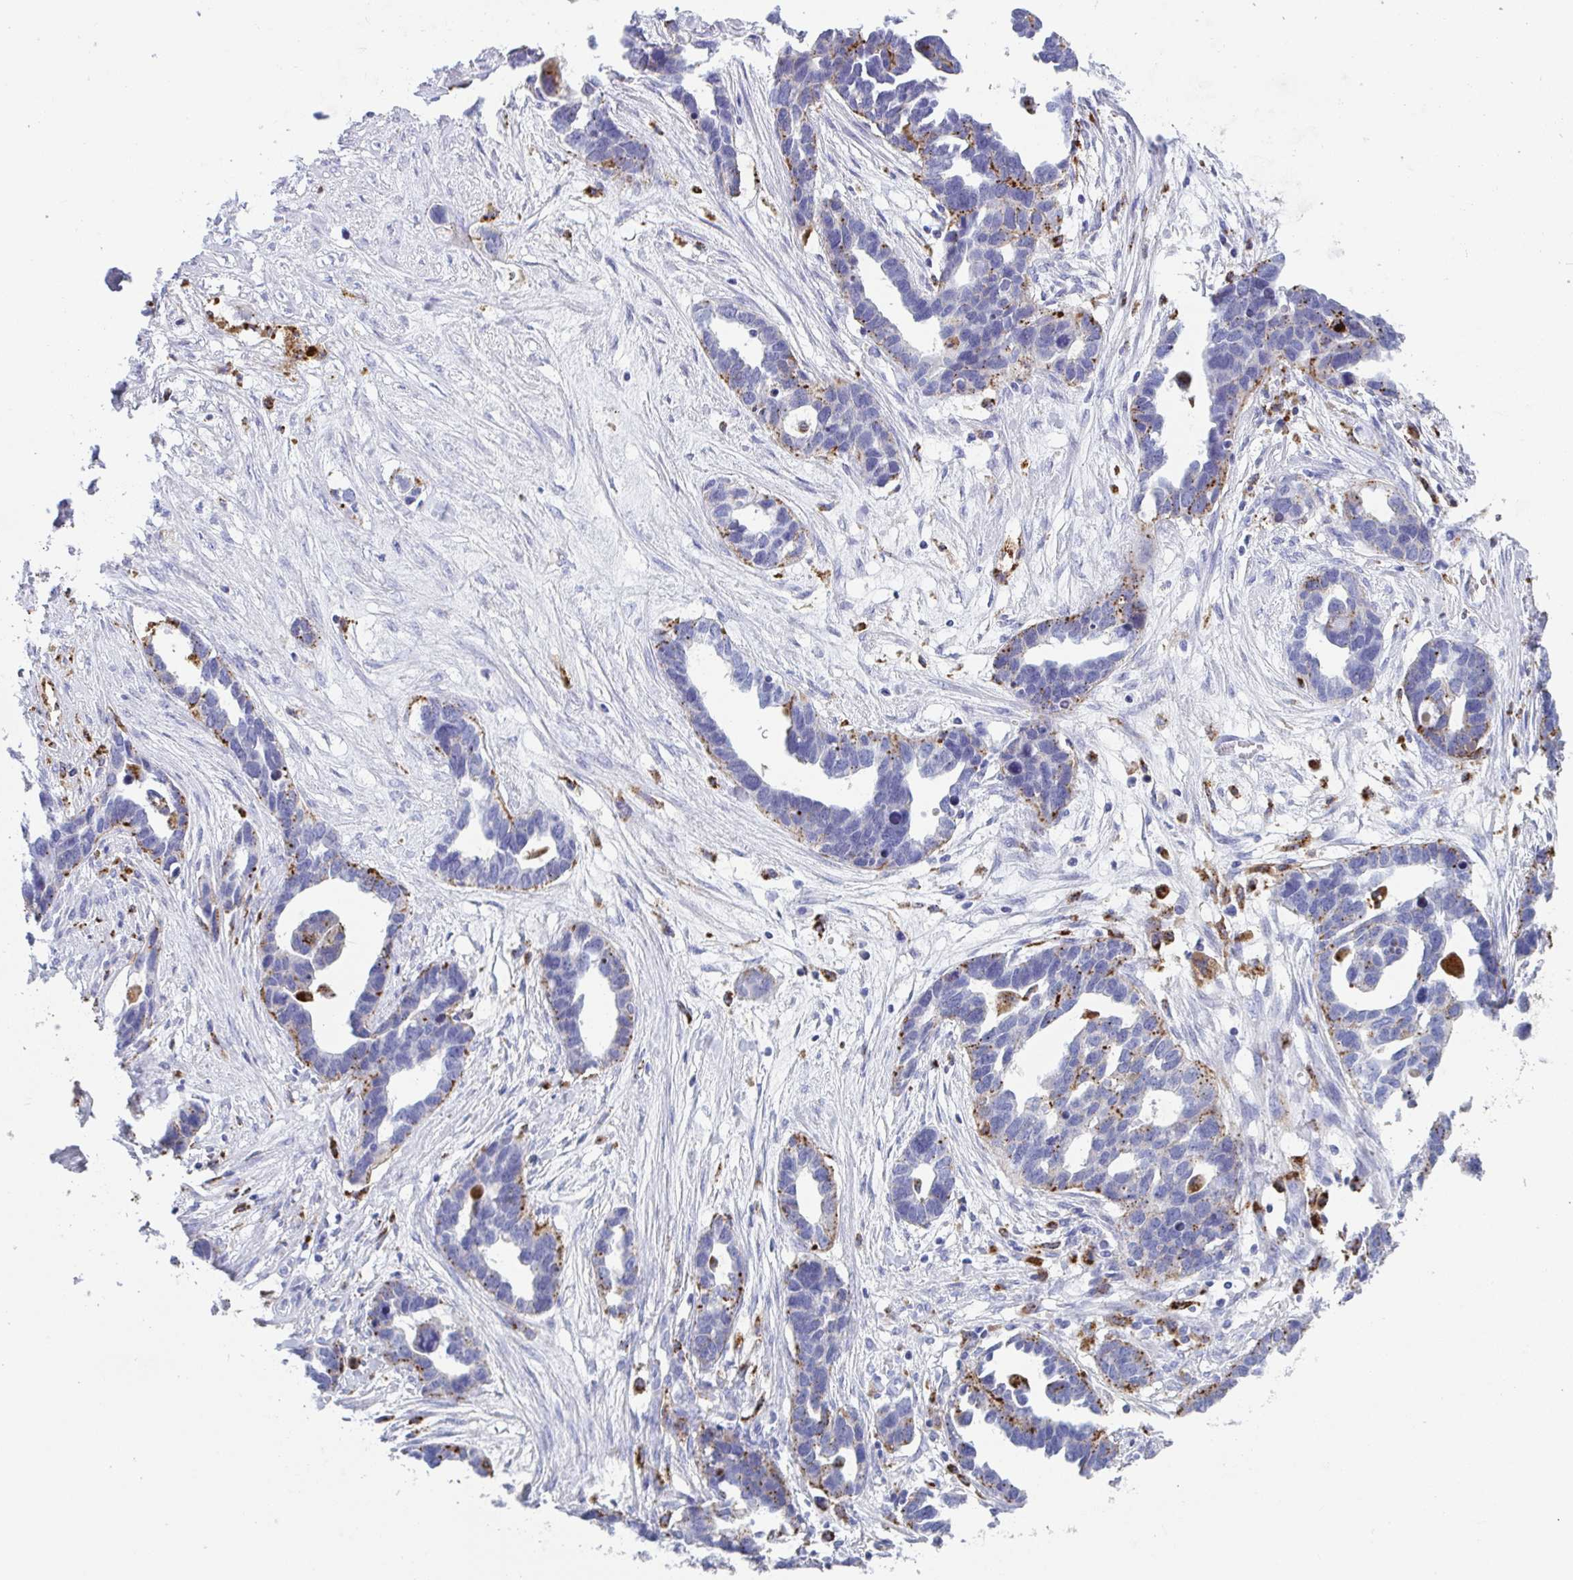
{"staining": {"intensity": "moderate", "quantity": "<25%", "location": "cytoplasmic/membranous"}, "tissue": "ovarian cancer", "cell_type": "Tumor cells", "image_type": "cancer", "snomed": [{"axis": "morphology", "description": "Cystadenocarcinoma, serous, NOS"}, {"axis": "topography", "description": "Ovary"}], "caption": "The photomicrograph demonstrates a brown stain indicating the presence of a protein in the cytoplasmic/membranous of tumor cells in ovarian cancer (serous cystadenocarcinoma). (DAB (3,3'-diaminobenzidine) IHC, brown staining for protein, blue staining for nuclei).", "gene": "CPVL", "patient": {"sex": "female", "age": 54}}